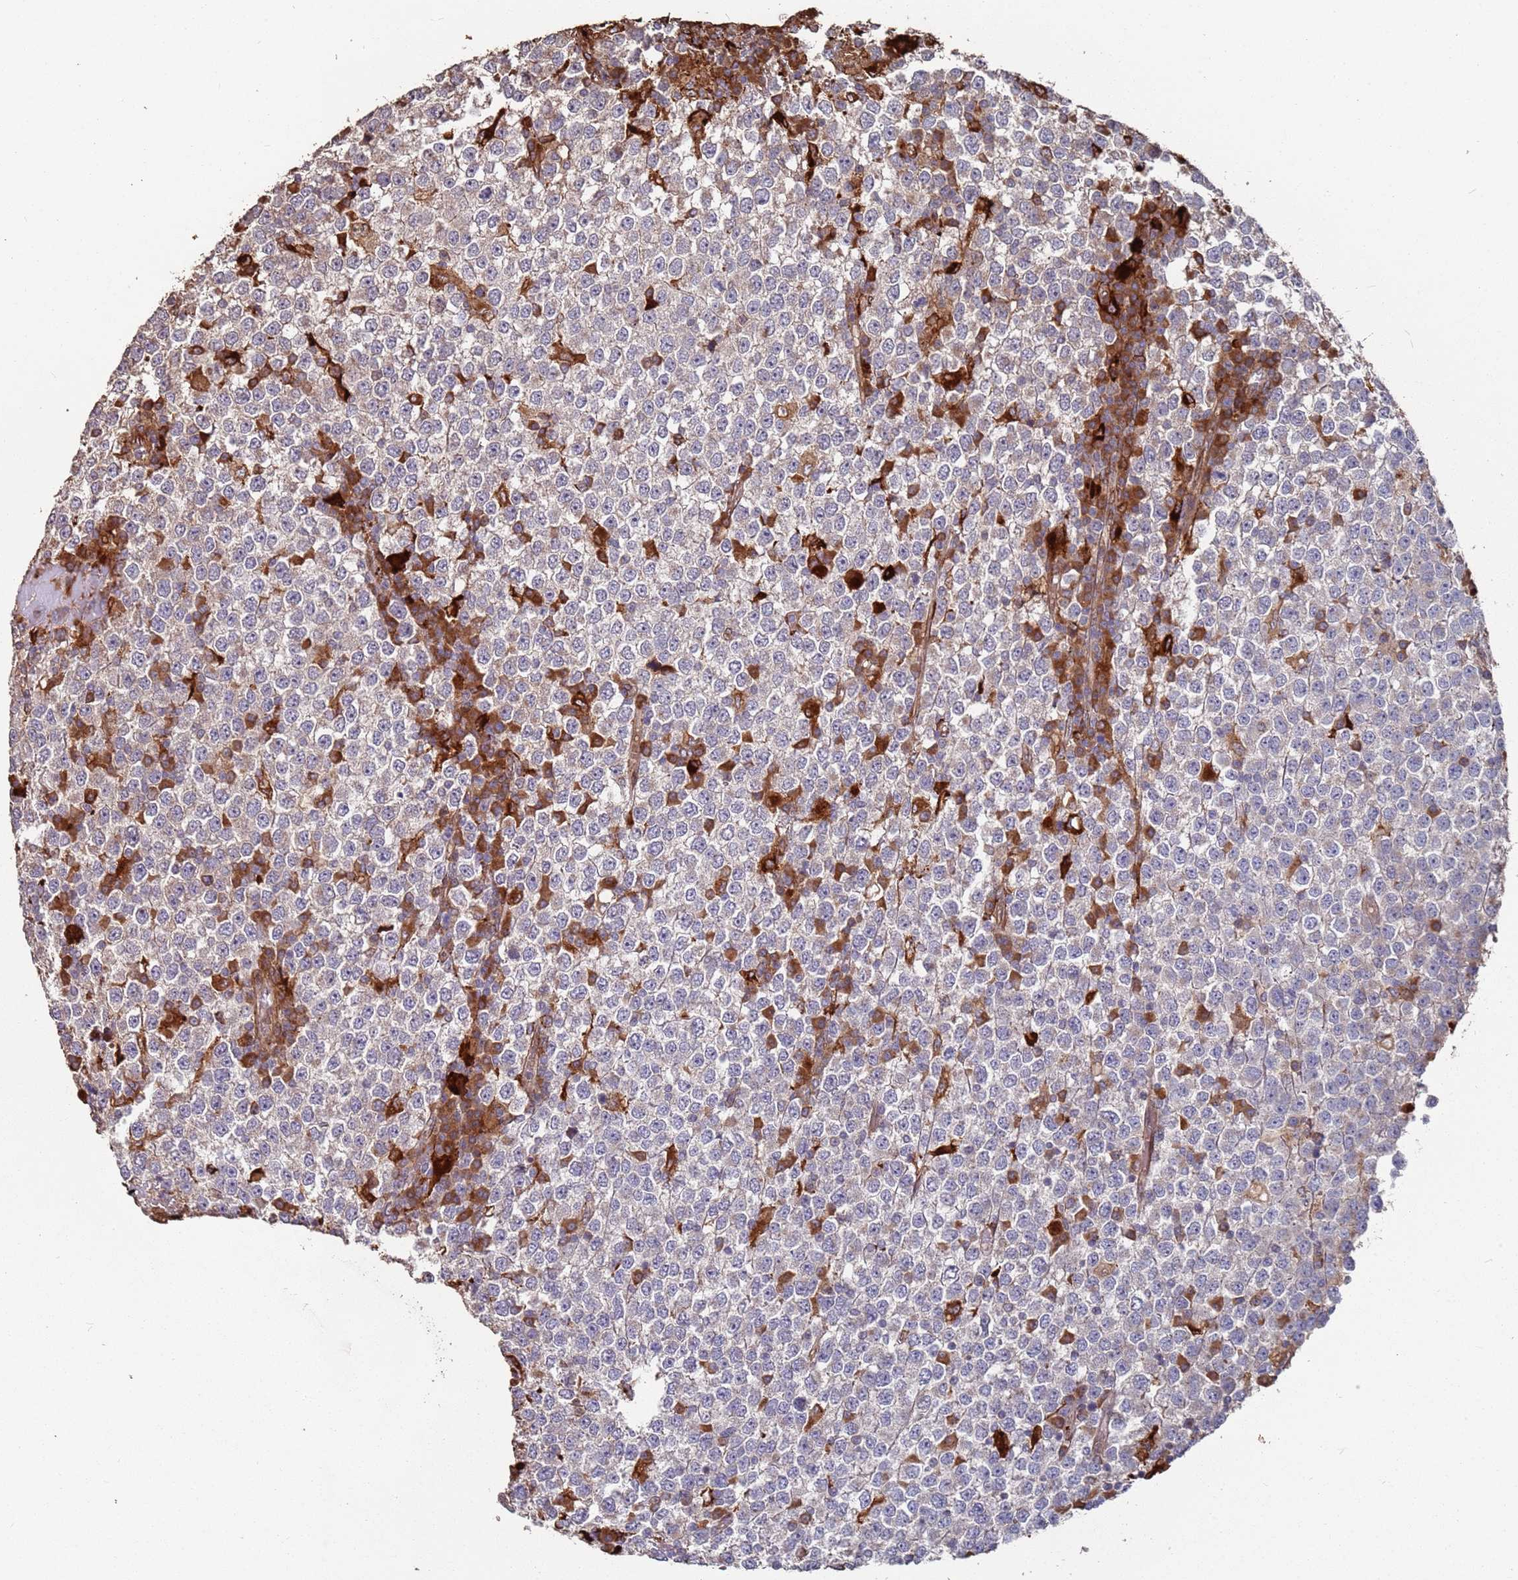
{"staining": {"intensity": "weak", "quantity": "<25%", "location": "cytoplasmic/membranous"}, "tissue": "testis cancer", "cell_type": "Tumor cells", "image_type": "cancer", "snomed": [{"axis": "morphology", "description": "Seminoma, NOS"}, {"axis": "topography", "description": "Testis"}], "caption": "DAB (3,3'-diaminobenzidine) immunohistochemical staining of seminoma (testis) reveals no significant staining in tumor cells.", "gene": "LACC1", "patient": {"sex": "male", "age": 65}}